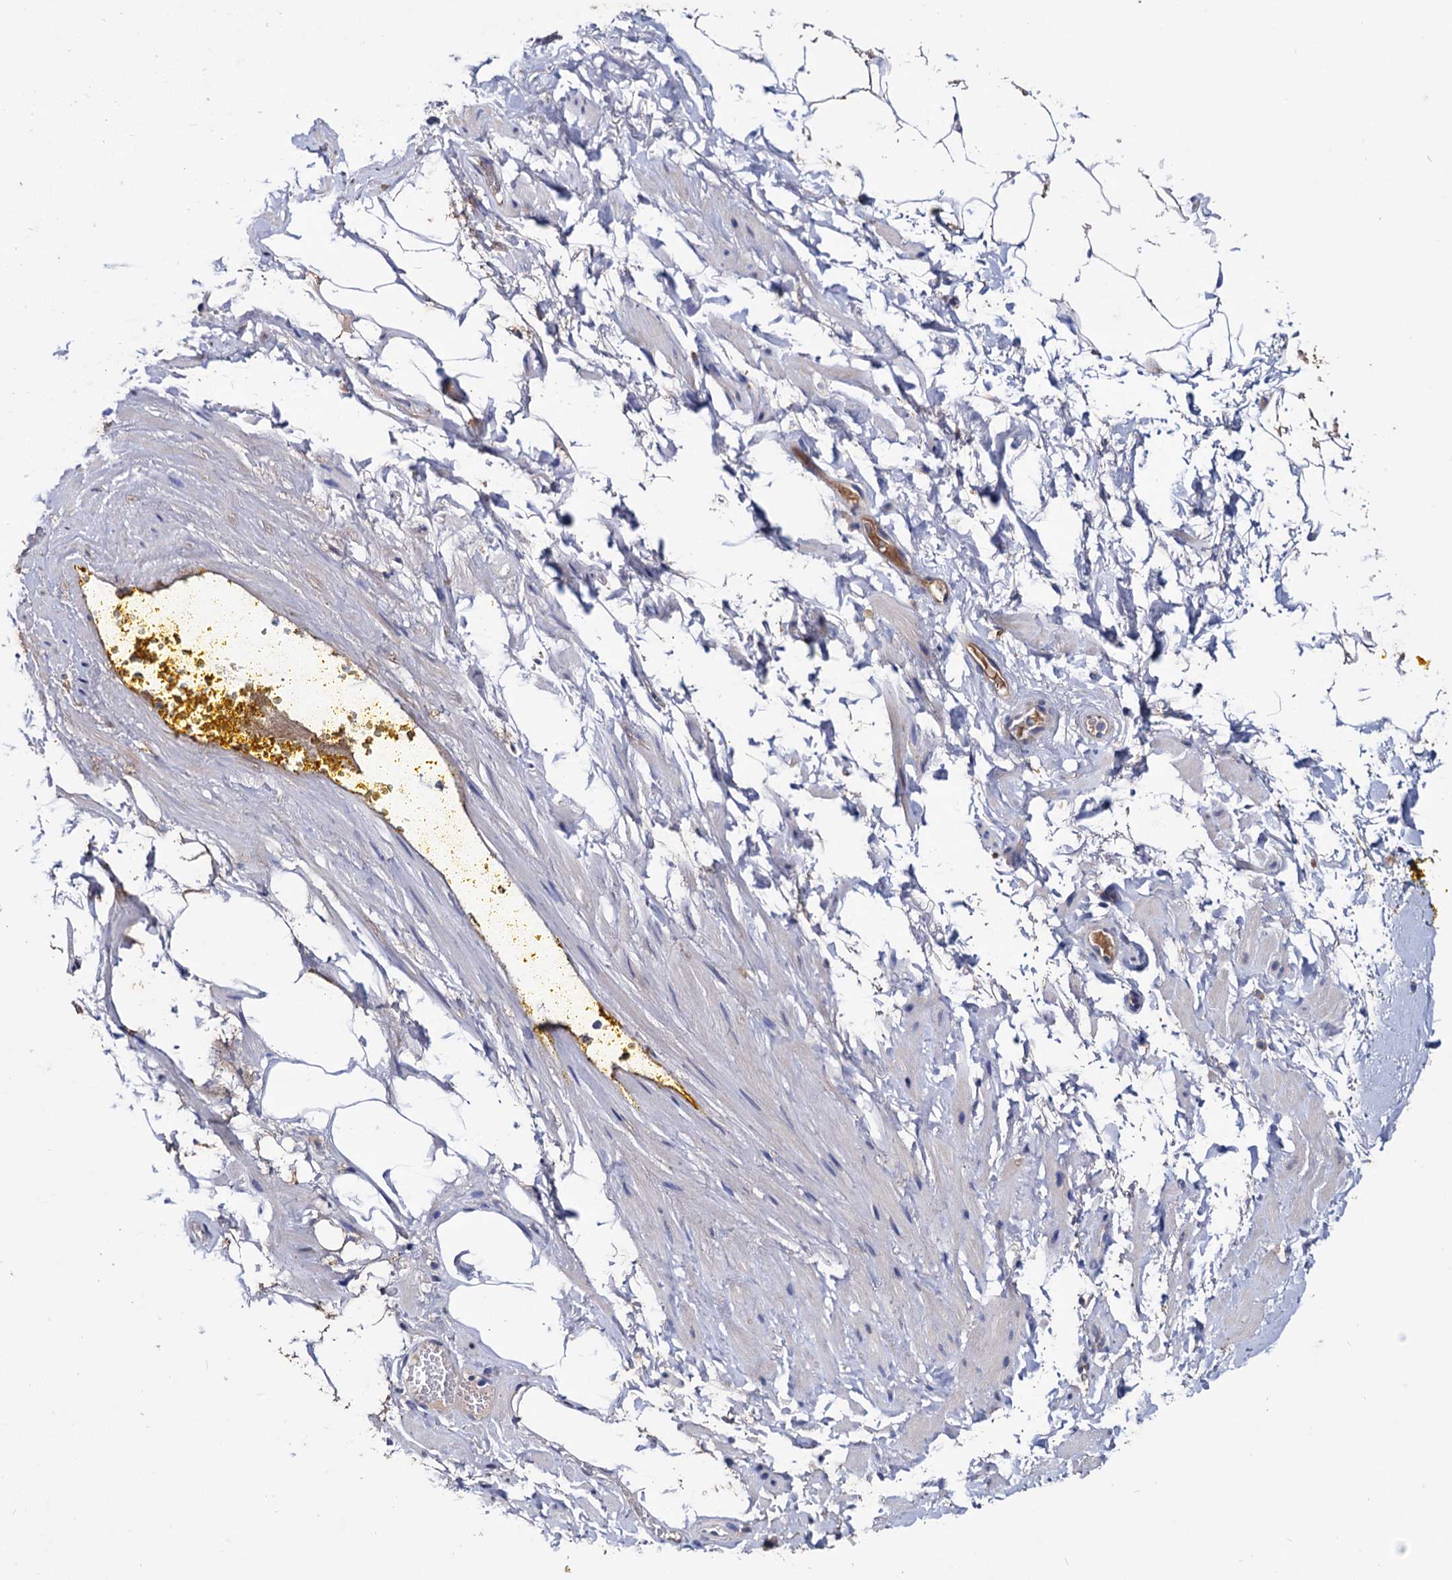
{"staining": {"intensity": "negative", "quantity": "none", "location": "none"}, "tissue": "adipose tissue", "cell_type": "Adipocytes", "image_type": "normal", "snomed": [{"axis": "morphology", "description": "Normal tissue, NOS"}, {"axis": "morphology", "description": "Adenocarcinoma, Low grade"}, {"axis": "topography", "description": "Prostate"}, {"axis": "topography", "description": "Peripheral nerve tissue"}], "caption": "This is an IHC photomicrograph of unremarkable human adipose tissue. There is no positivity in adipocytes.", "gene": "NPAS4", "patient": {"sex": "male", "age": 63}}